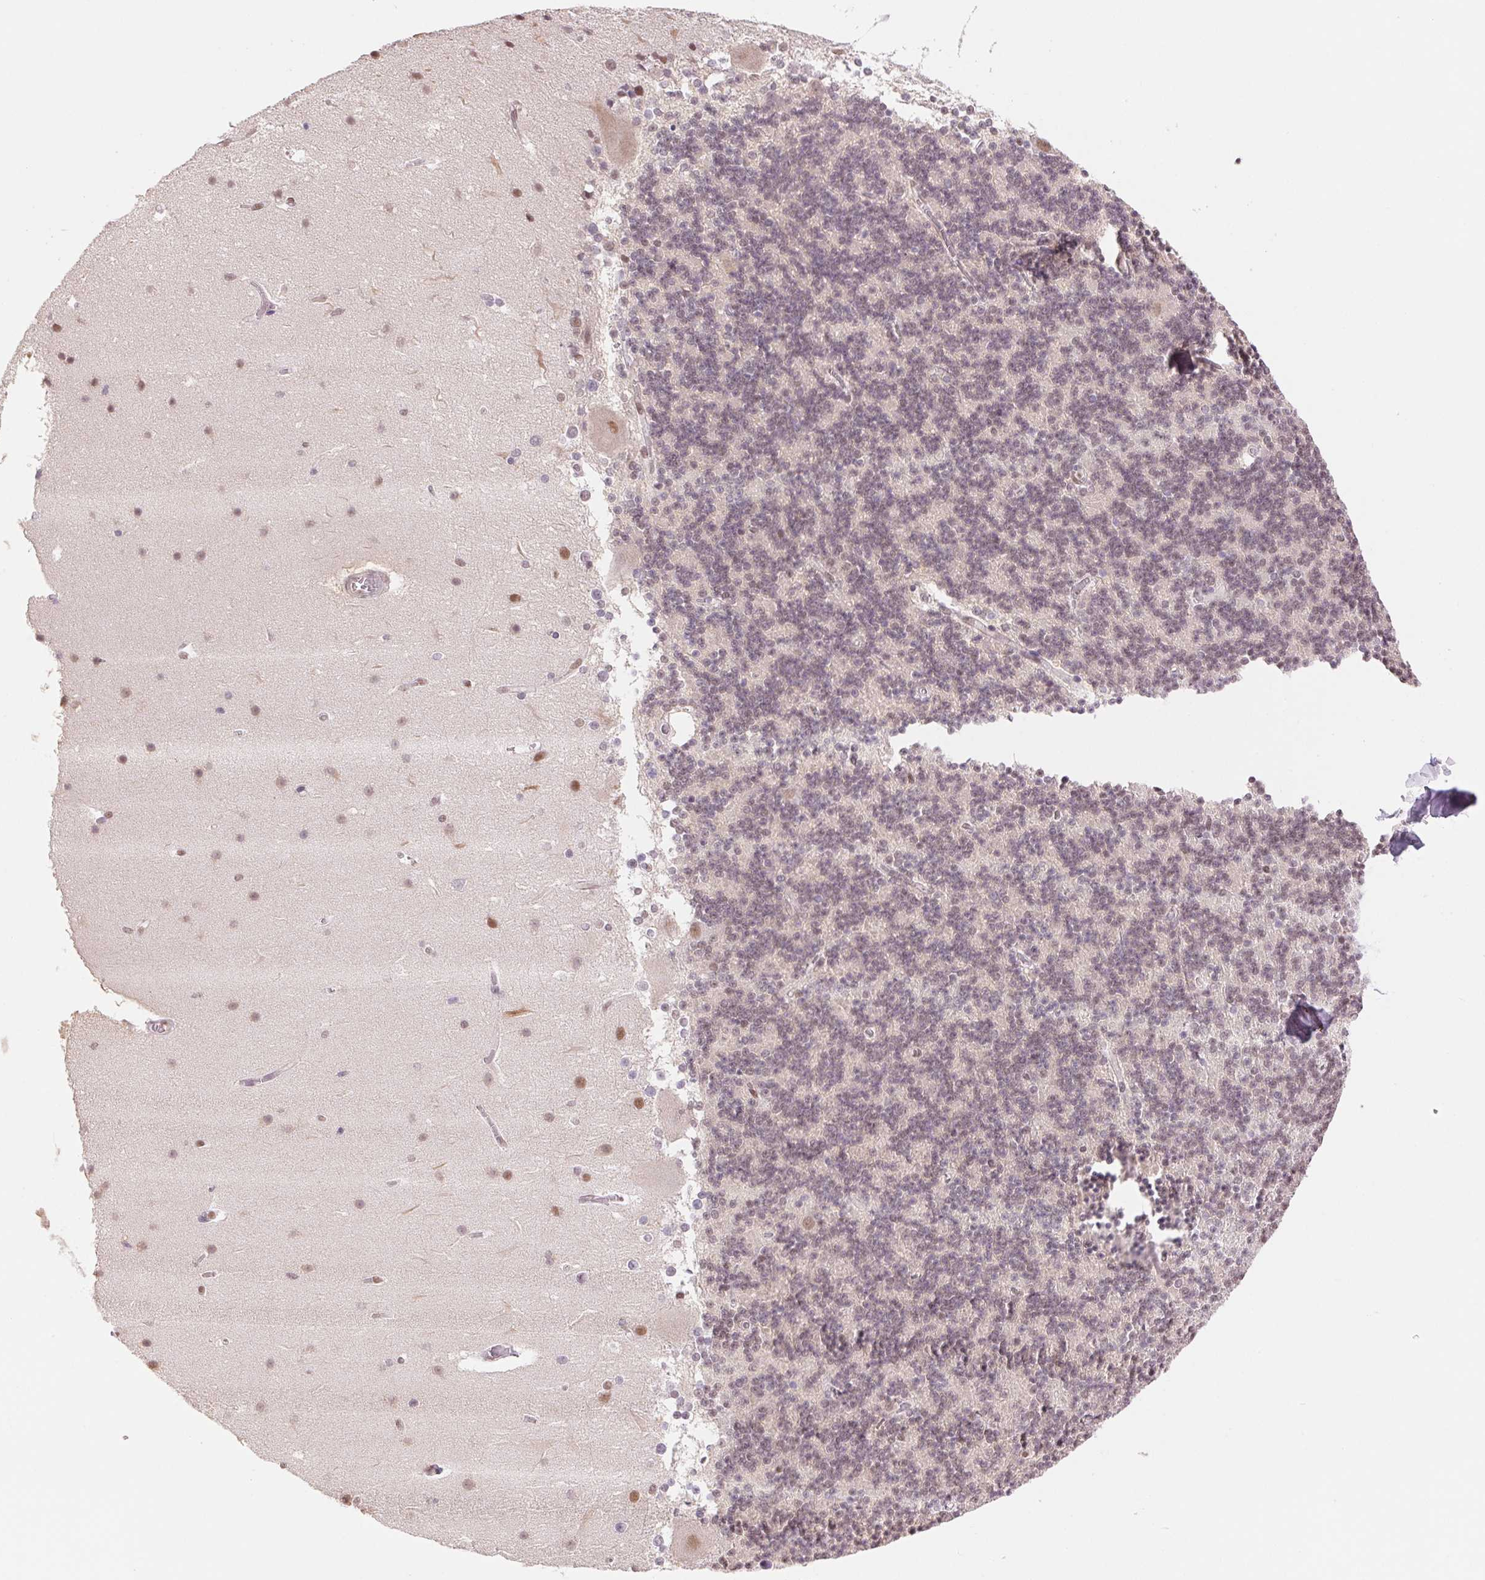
{"staining": {"intensity": "weak", "quantity": "25%-75%", "location": "nuclear"}, "tissue": "cerebellum", "cell_type": "Cells in granular layer", "image_type": "normal", "snomed": [{"axis": "morphology", "description": "Normal tissue, NOS"}, {"axis": "topography", "description": "Cerebellum"}], "caption": "Immunohistochemistry (DAB (3,3'-diaminobenzidine)) staining of benign cerebellum exhibits weak nuclear protein staining in approximately 25%-75% of cells in granular layer.", "gene": "RPRD1B", "patient": {"sex": "female", "age": 19}}